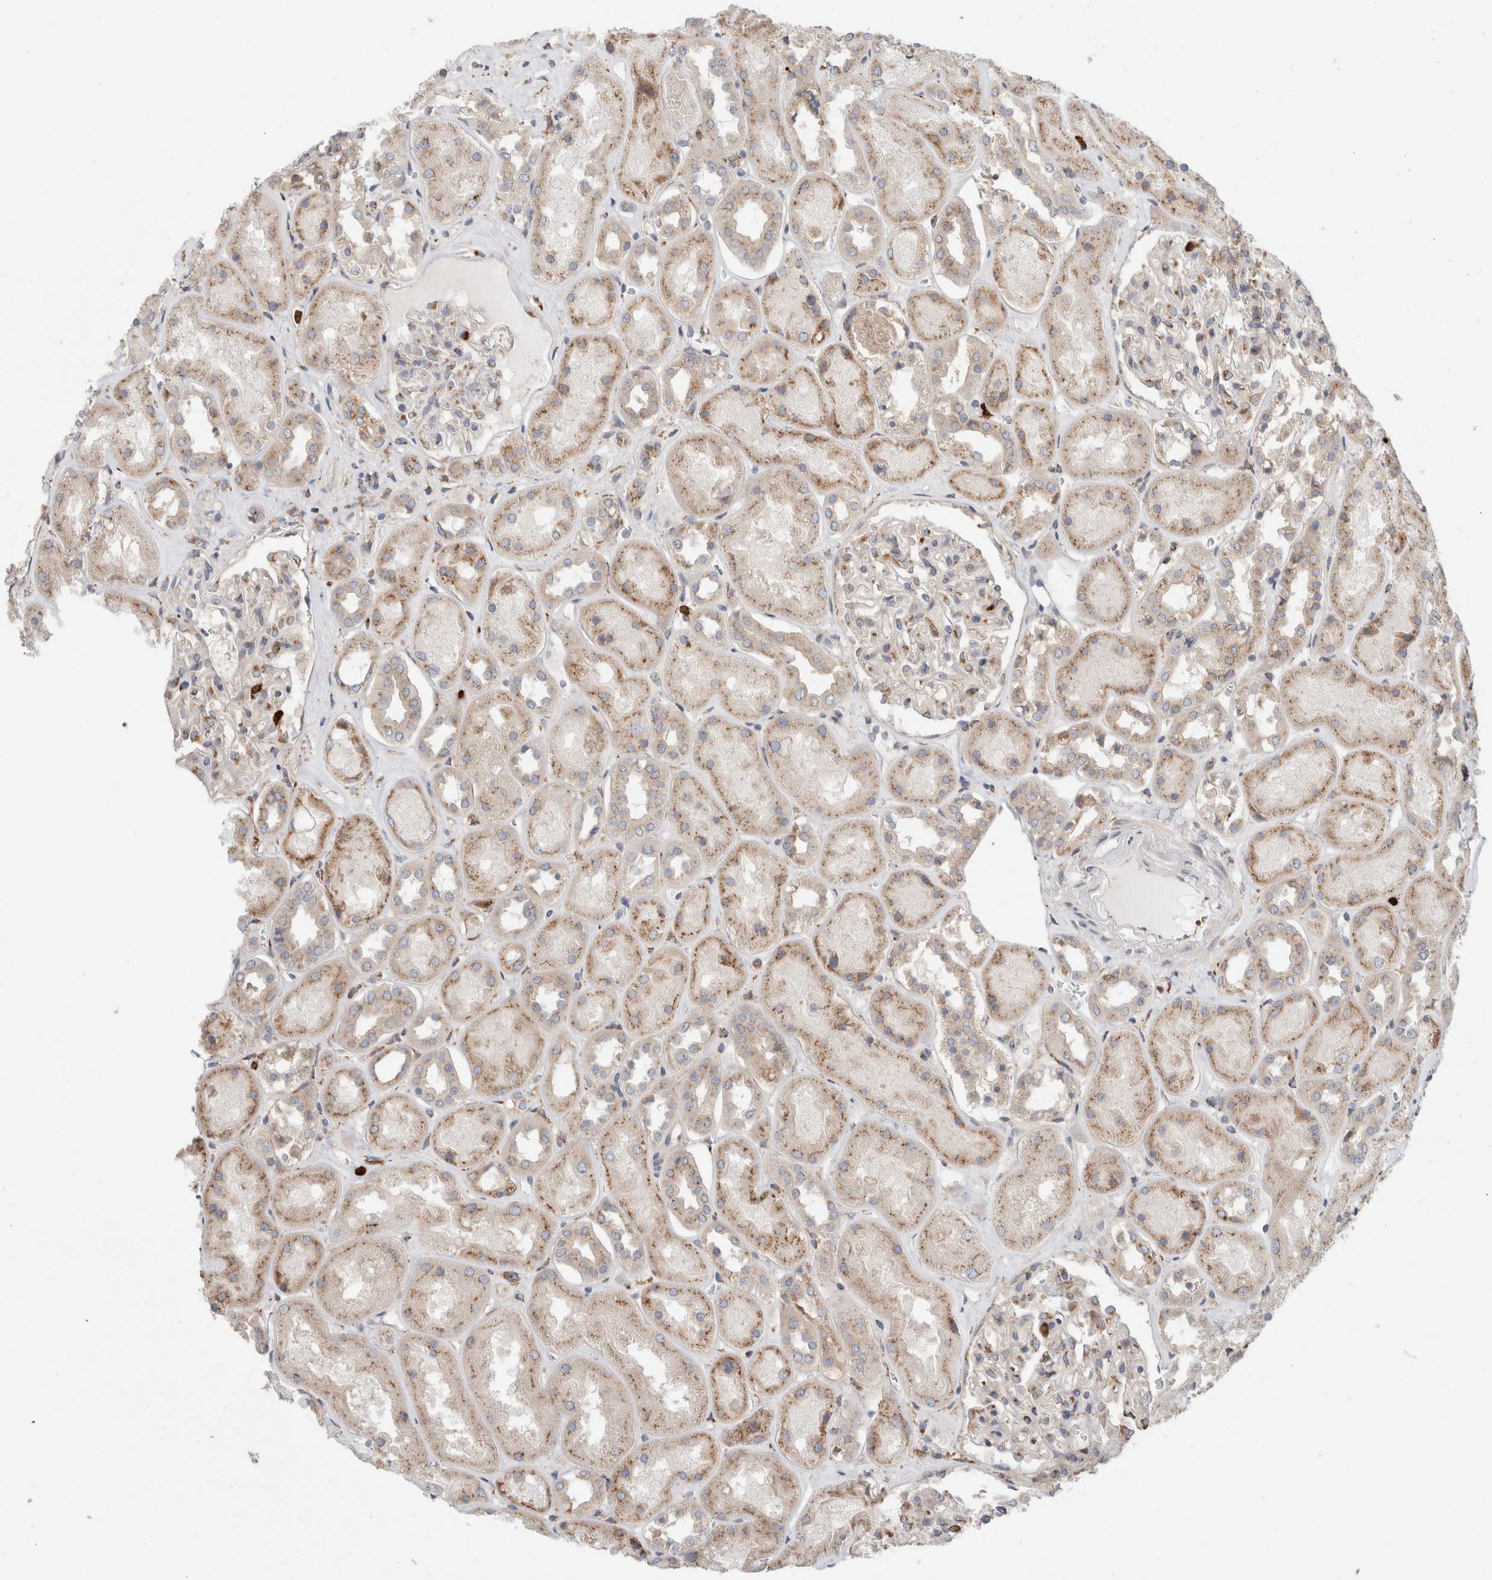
{"staining": {"intensity": "moderate", "quantity": "<25%", "location": "cytoplasmic/membranous"}, "tissue": "kidney", "cell_type": "Cells in glomeruli", "image_type": "normal", "snomed": [{"axis": "morphology", "description": "Normal tissue, NOS"}, {"axis": "topography", "description": "Kidney"}], "caption": "A photomicrograph of kidney stained for a protein displays moderate cytoplasmic/membranous brown staining in cells in glomeruli. (DAB IHC with brightfield microscopy, high magnification).", "gene": "P4HA1", "patient": {"sex": "male", "age": 70}}